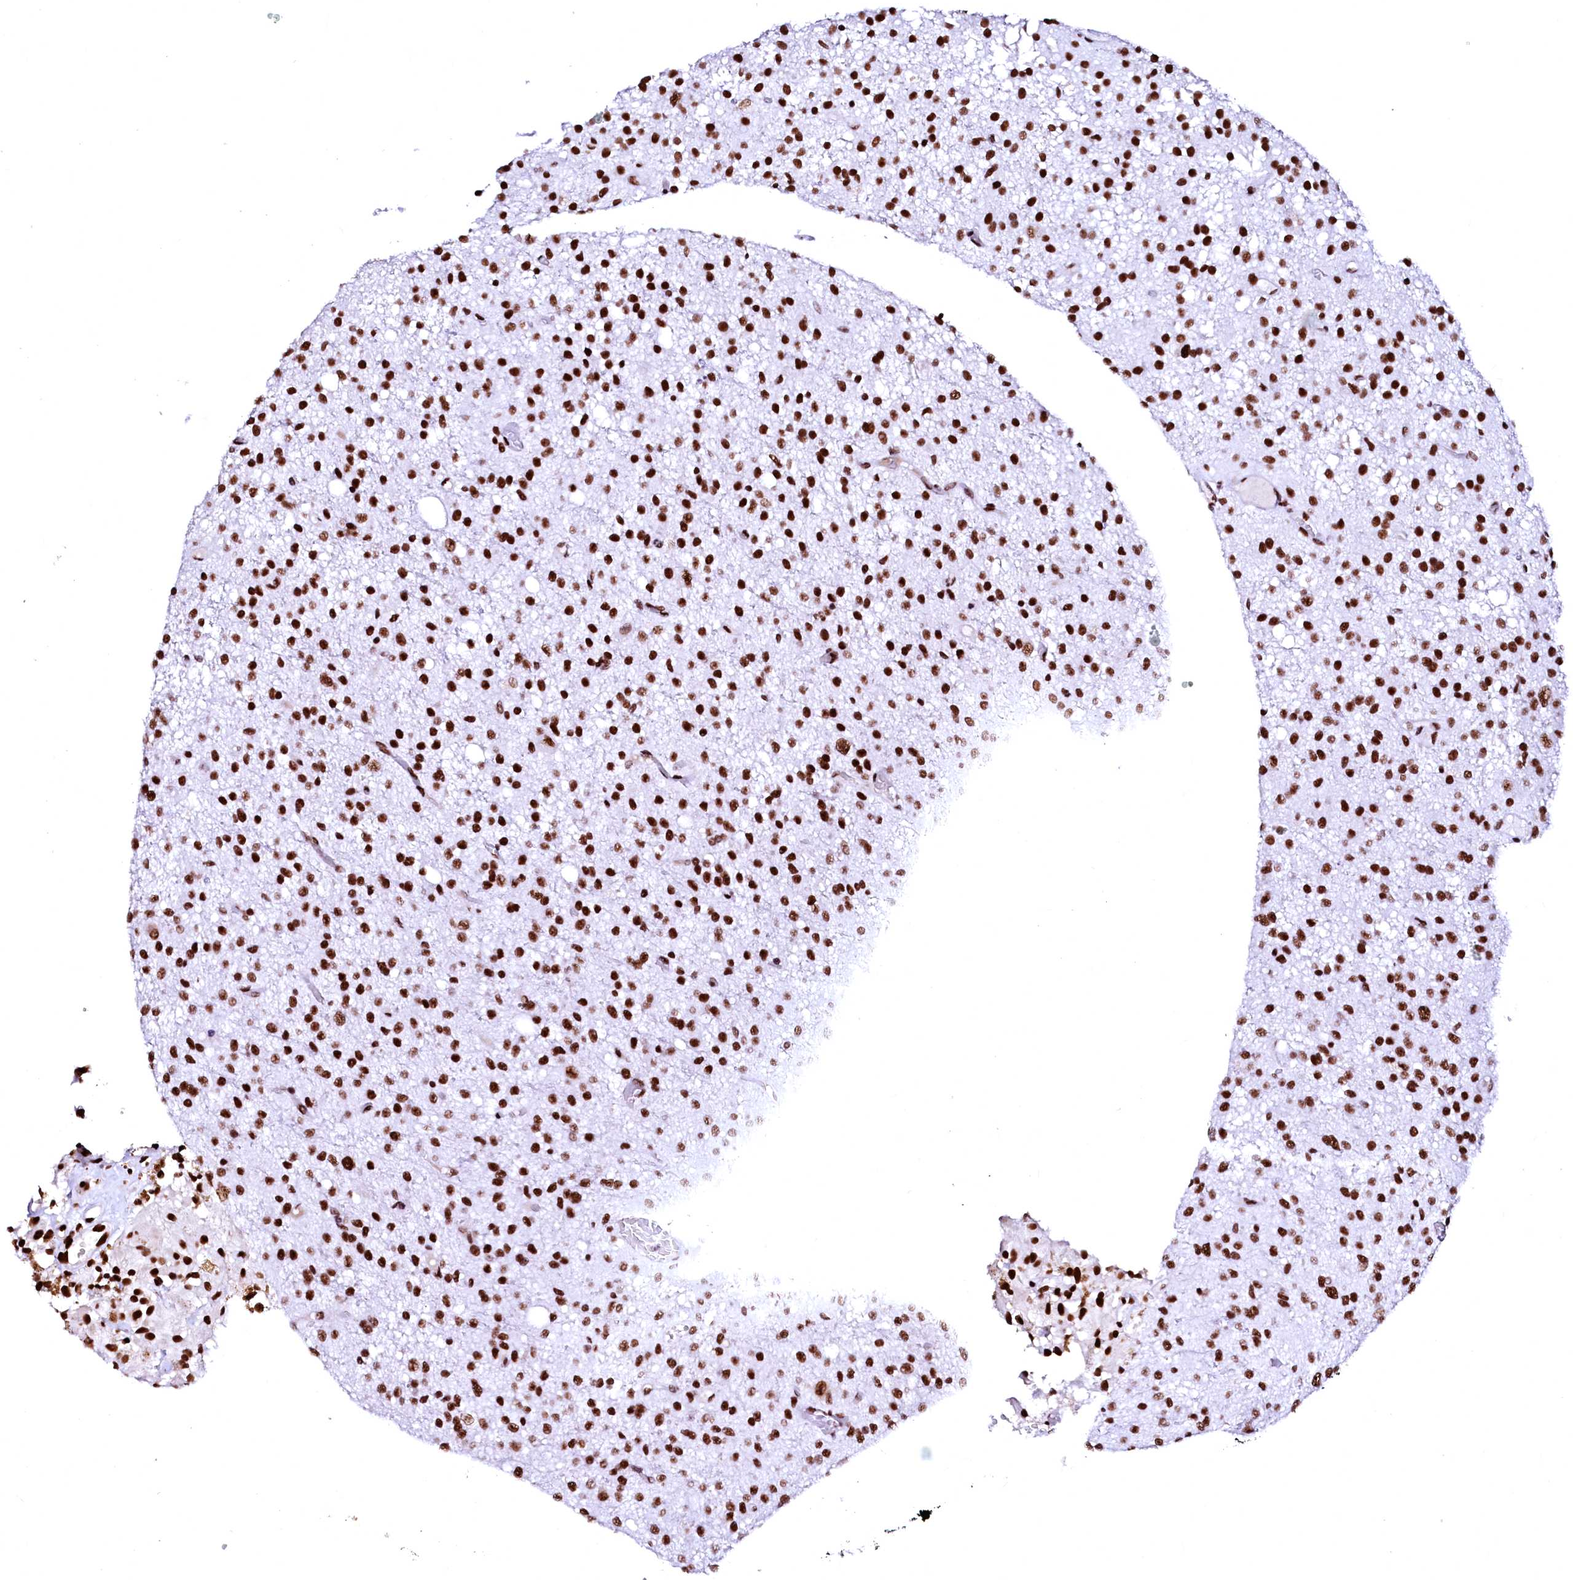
{"staining": {"intensity": "strong", "quantity": ">75%", "location": "nuclear"}, "tissue": "glioma", "cell_type": "Tumor cells", "image_type": "cancer", "snomed": [{"axis": "morphology", "description": "Glioma, malignant, High grade"}, {"axis": "topography", "description": "Brain"}], "caption": "The micrograph reveals a brown stain indicating the presence of a protein in the nuclear of tumor cells in malignant high-grade glioma. (DAB (3,3'-diaminobenzidine) IHC, brown staining for protein, blue staining for nuclei).", "gene": "CPSF6", "patient": {"sex": "female", "age": 59}}